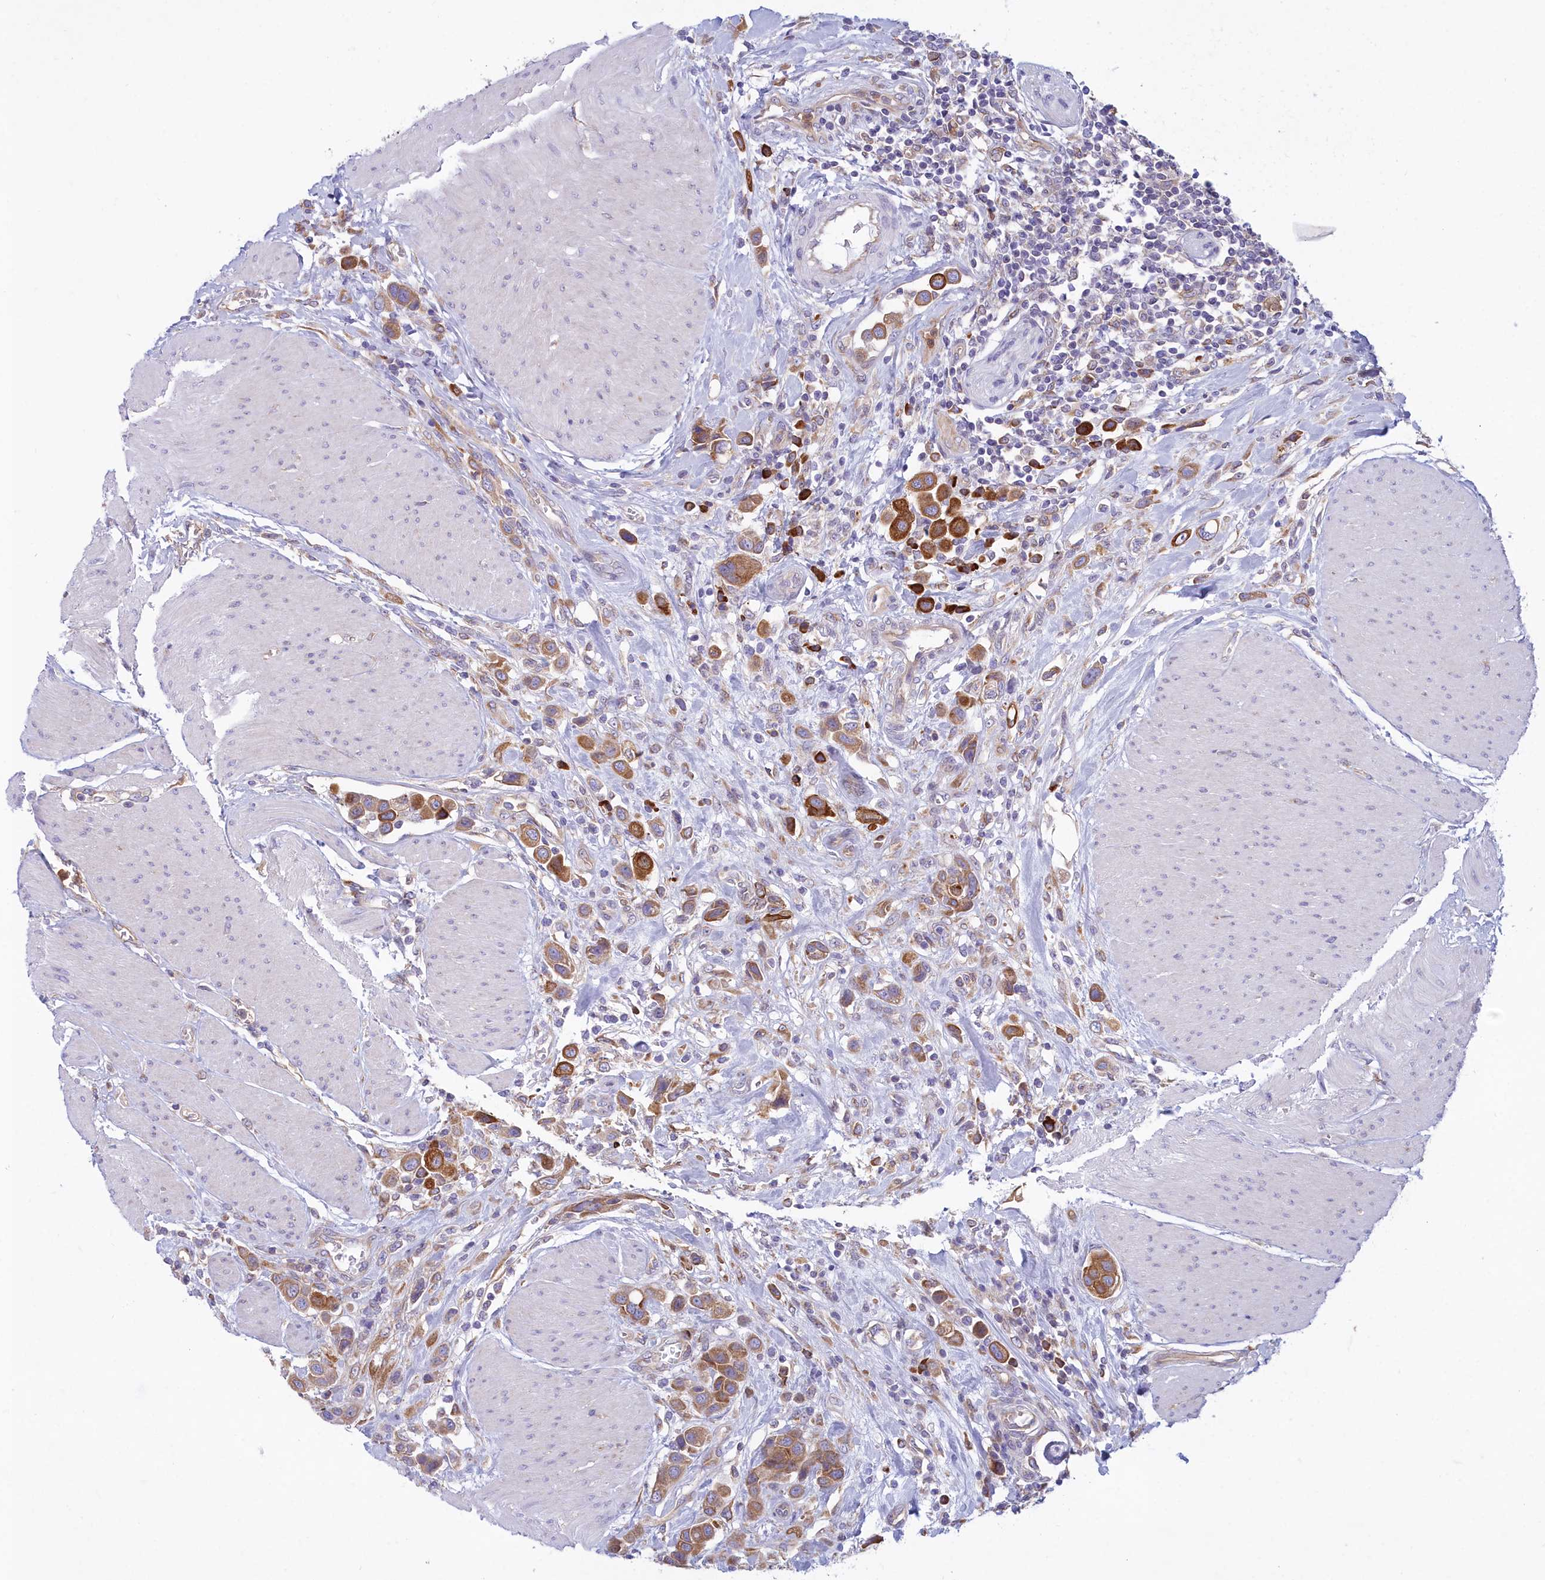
{"staining": {"intensity": "strong", "quantity": ">75%", "location": "cytoplasmic/membranous"}, "tissue": "urothelial cancer", "cell_type": "Tumor cells", "image_type": "cancer", "snomed": [{"axis": "morphology", "description": "Urothelial carcinoma, High grade"}, {"axis": "topography", "description": "Urinary bladder"}], "caption": "IHC image of human urothelial carcinoma (high-grade) stained for a protein (brown), which reveals high levels of strong cytoplasmic/membranous positivity in about >75% of tumor cells.", "gene": "HM13", "patient": {"sex": "male", "age": 50}}